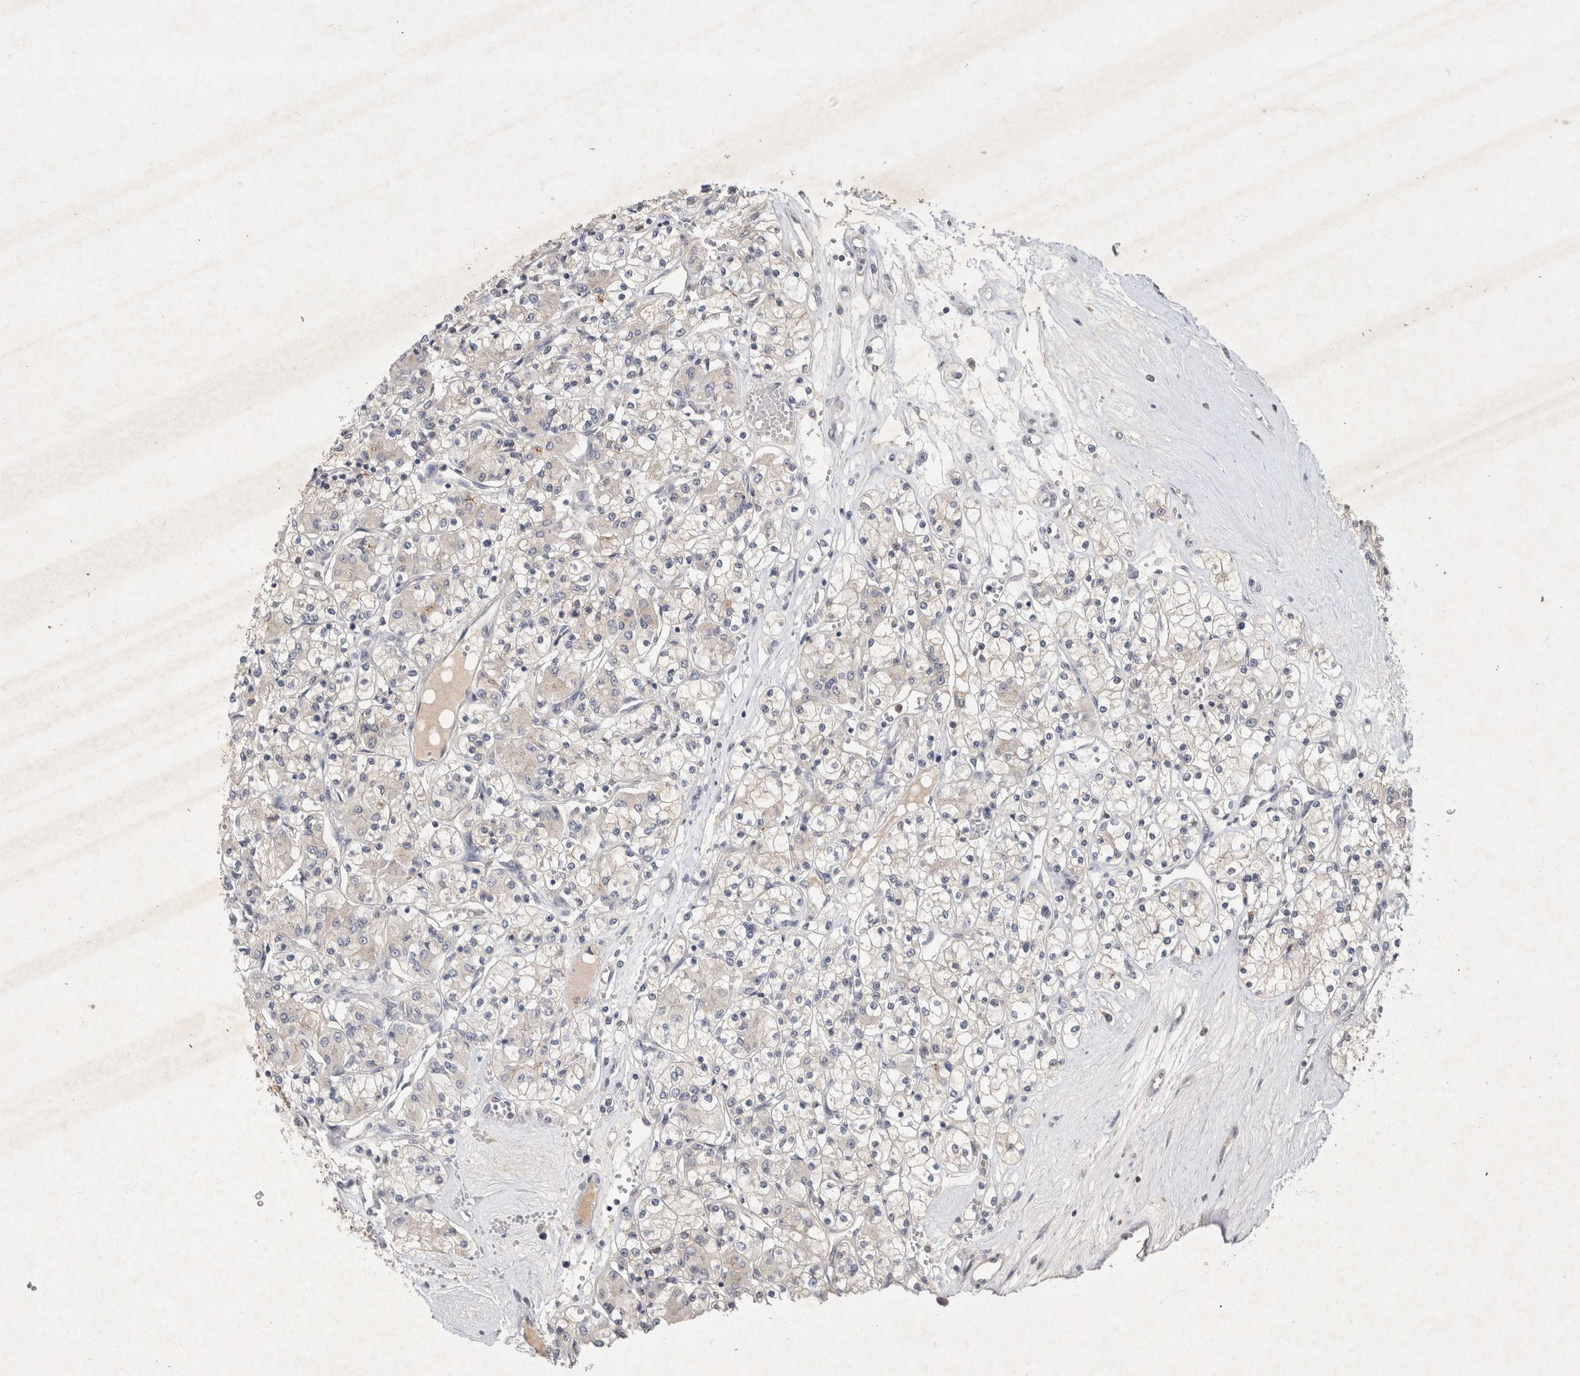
{"staining": {"intensity": "negative", "quantity": "none", "location": "none"}, "tissue": "renal cancer", "cell_type": "Tumor cells", "image_type": "cancer", "snomed": [{"axis": "morphology", "description": "Adenocarcinoma, NOS"}, {"axis": "topography", "description": "Kidney"}], "caption": "This is a image of IHC staining of renal cancer (adenocarcinoma), which shows no expression in tumor cells. (DAB (3,3'-diaminobenzidine) IHC visualized using brightfield microscopy, high magnification).", "gene": "XRCC5", "patient": {"sex": "female", "age": 59}}